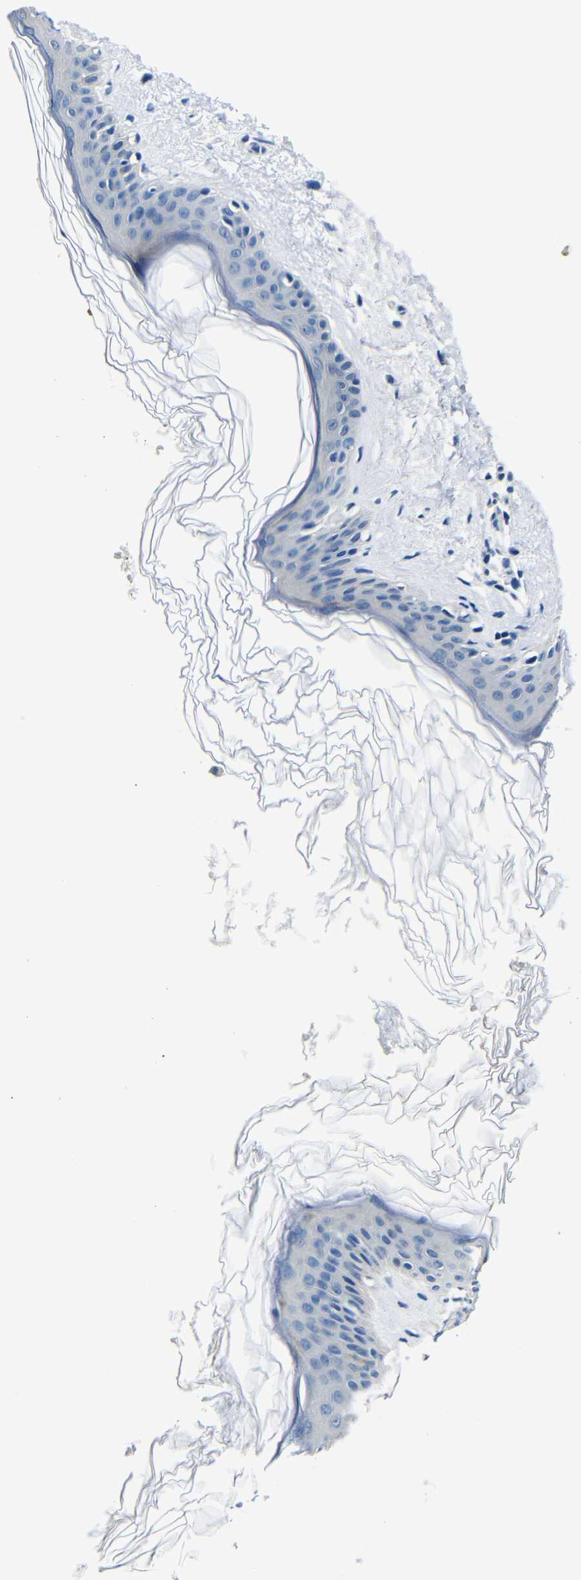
{"staining": {"intensity": "negative", "quantity": "none", "location": "none"}, "tissue": "skin", "cell_type": "Fibroblasts", "image_type": "normal", "snomed": [{"axis": "morphology", "description": "Normal tissue, NOS"}, {"axis": "topography", "description": "Skin"}], "caption": "High power microscopy micrograph of an immunohistochemistry (IHC) photomicrograph of benign skin, revealing no significant expression in fibroblasts.", "gene": "TNFAIP1", "patient": {"sex": "female", "age": 41}}